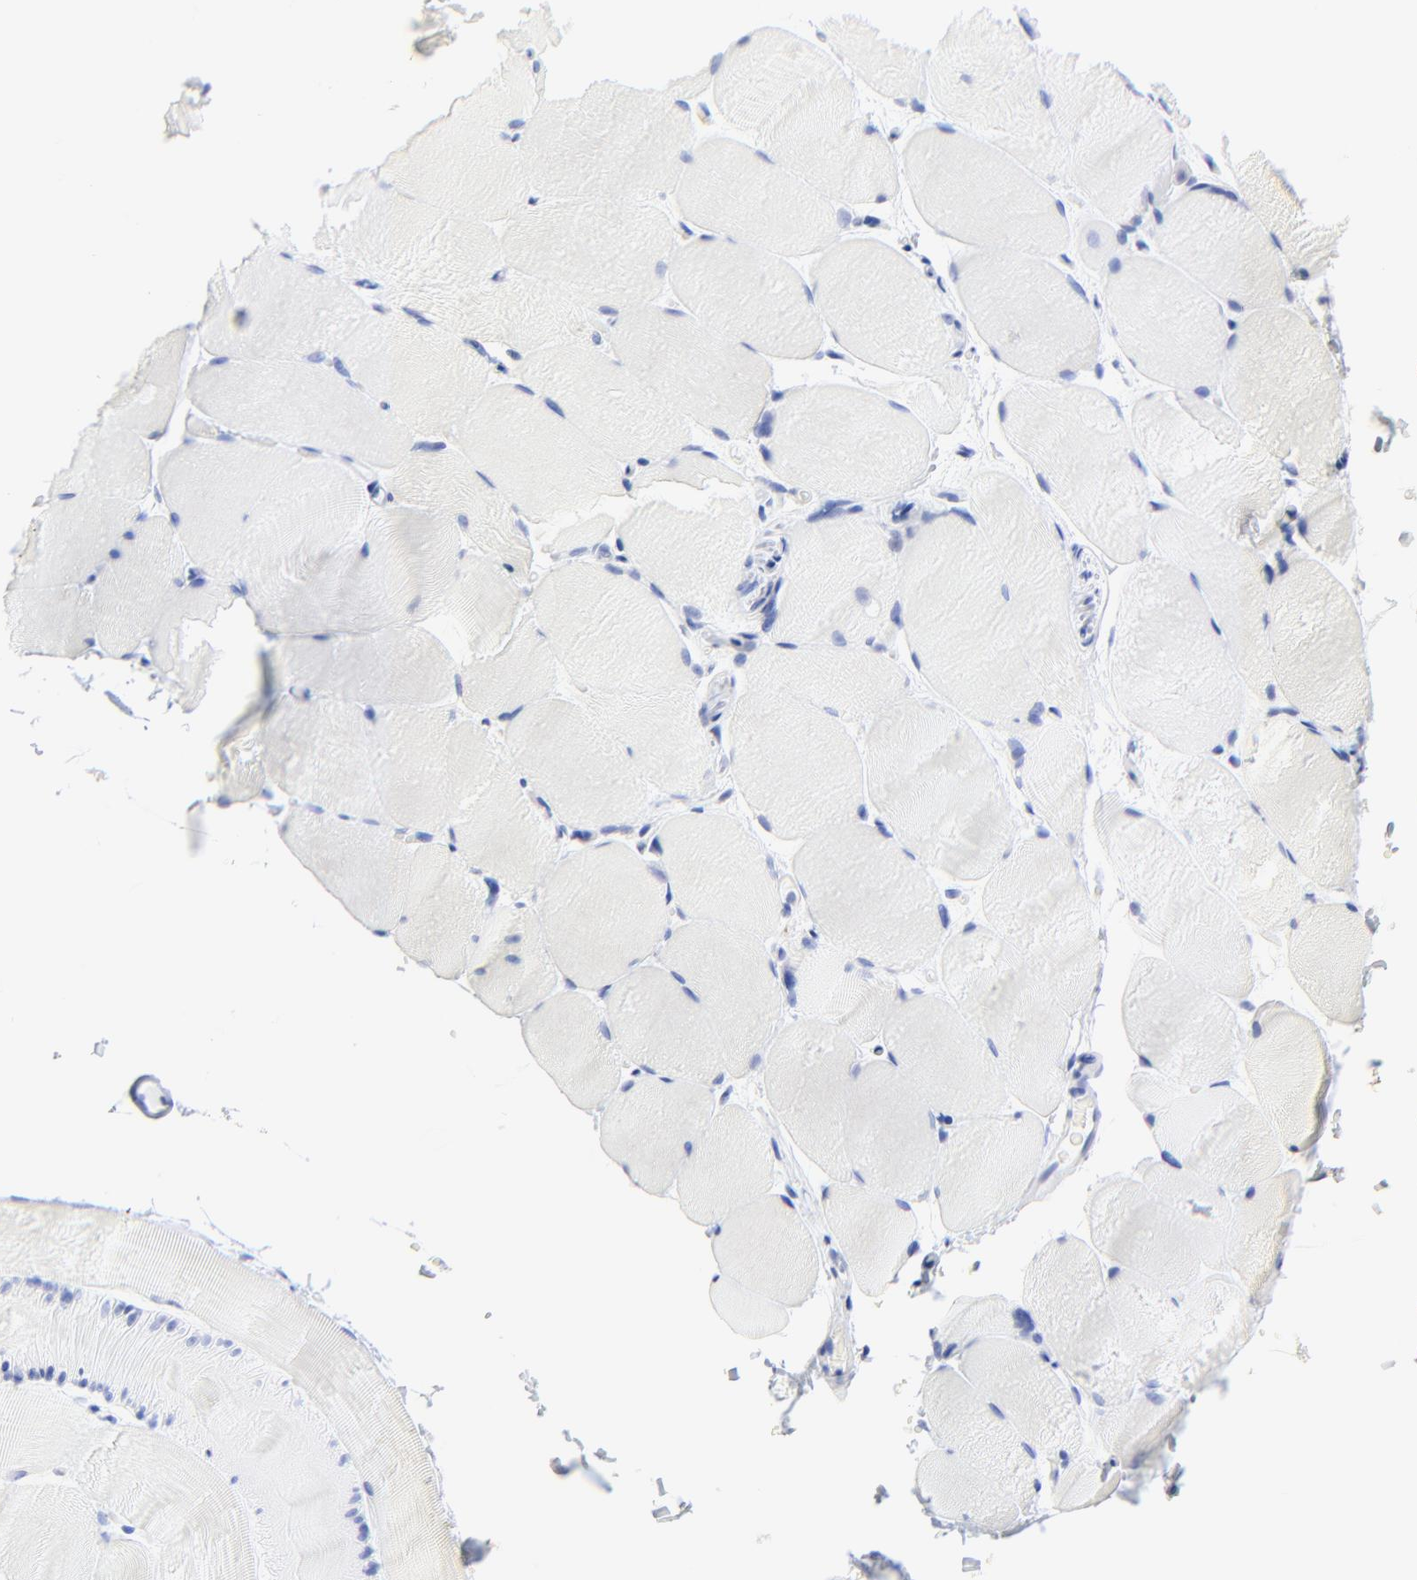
{"staining": {"intensity": "negative", "quantity": "none", "location": "none"}, "tissue": "skeletal muscle", "cell_type": "Myocytes", "image_type": "normal", "snomed": [{"axis": "morphology", "description": "Normal tissue, NOS"}, {"axis": "topography", "description": "Skeletal muscle"}, {"axis": "topography", "description": "Parathyroid gland"}], "caption": "An immunohistochemistry histopathology image of normal skeletal muscle is shown. There is no staining in myocytes of skeletal muscle. (Stains: DAB (3,3'-diaminobenzidine) IHC with hematoxylin counter stain, Microscopy: brightfield microscopy at high magnification).", "gene": "PSD3", "patient": {"sex": "female", "age": 37}}